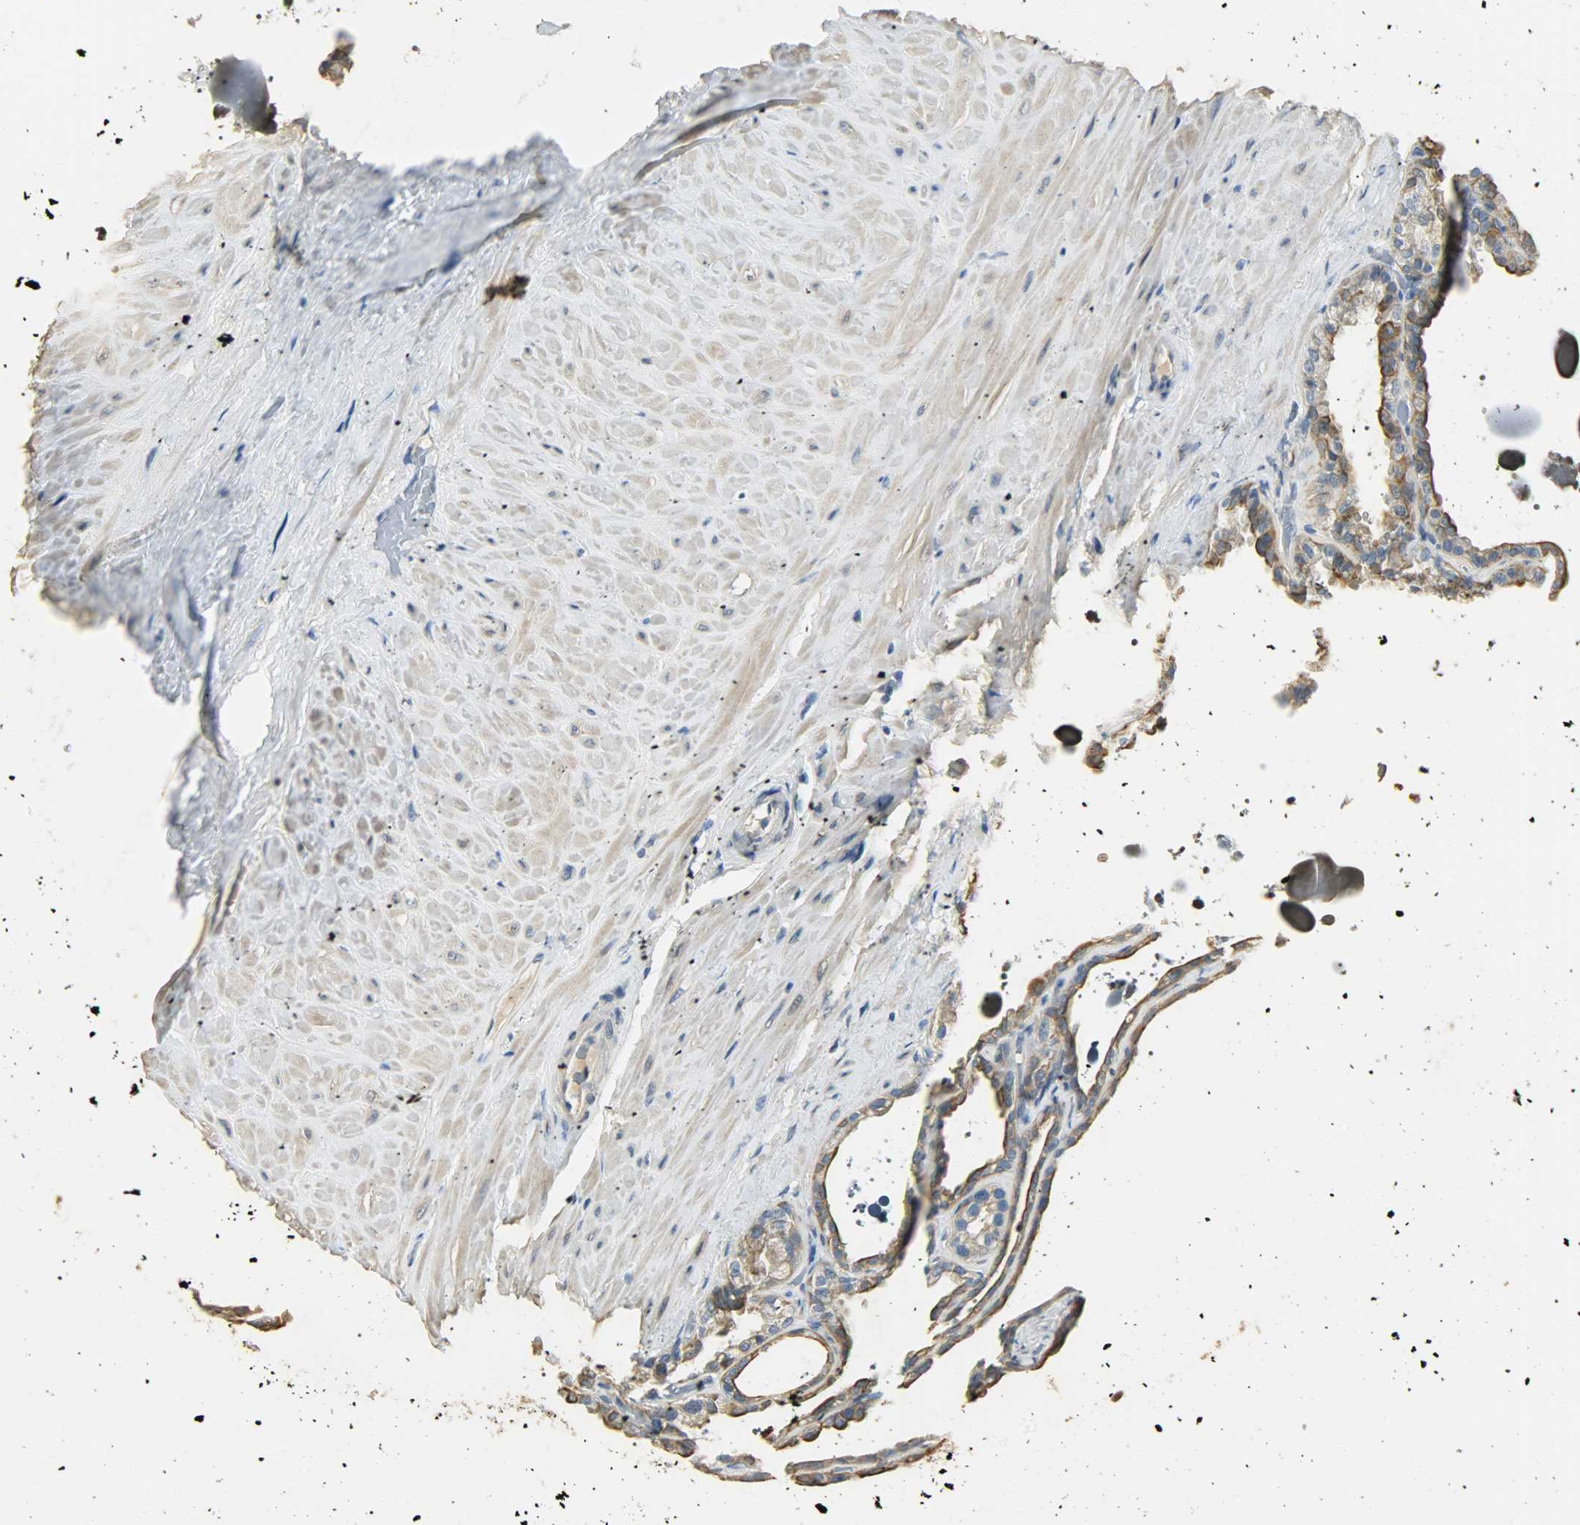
{"staining": {"intensity": "moderate", "quantity": ">75%", "location": "cytoplasmic/membranous"}, "tissue": "seminal vesicle", "cell_type": "Glandular cells", "image_type": "normal", "snomed": [{"axis": "morphology", "description": "Normal tissue, NOS"}, {"axis": "morphology", "description": "Inflammation, NOS"}, {"axis": "topography", "description": "Urinary bladder"}, {"axis": "topography", "description": "Prostate"}, {"axis": "topography", "description": "Seminal veicle"}], "caption": "Glandular cells reveal medium levels of moderate cytoplasmic/membranous expression in approximately >75% of cells in benign human seminal vesicle. (Brightfield microscopy of DAB IHC at high magnification).", "gene": "USP13", "patient": {"sex": "male", "age": 82}}